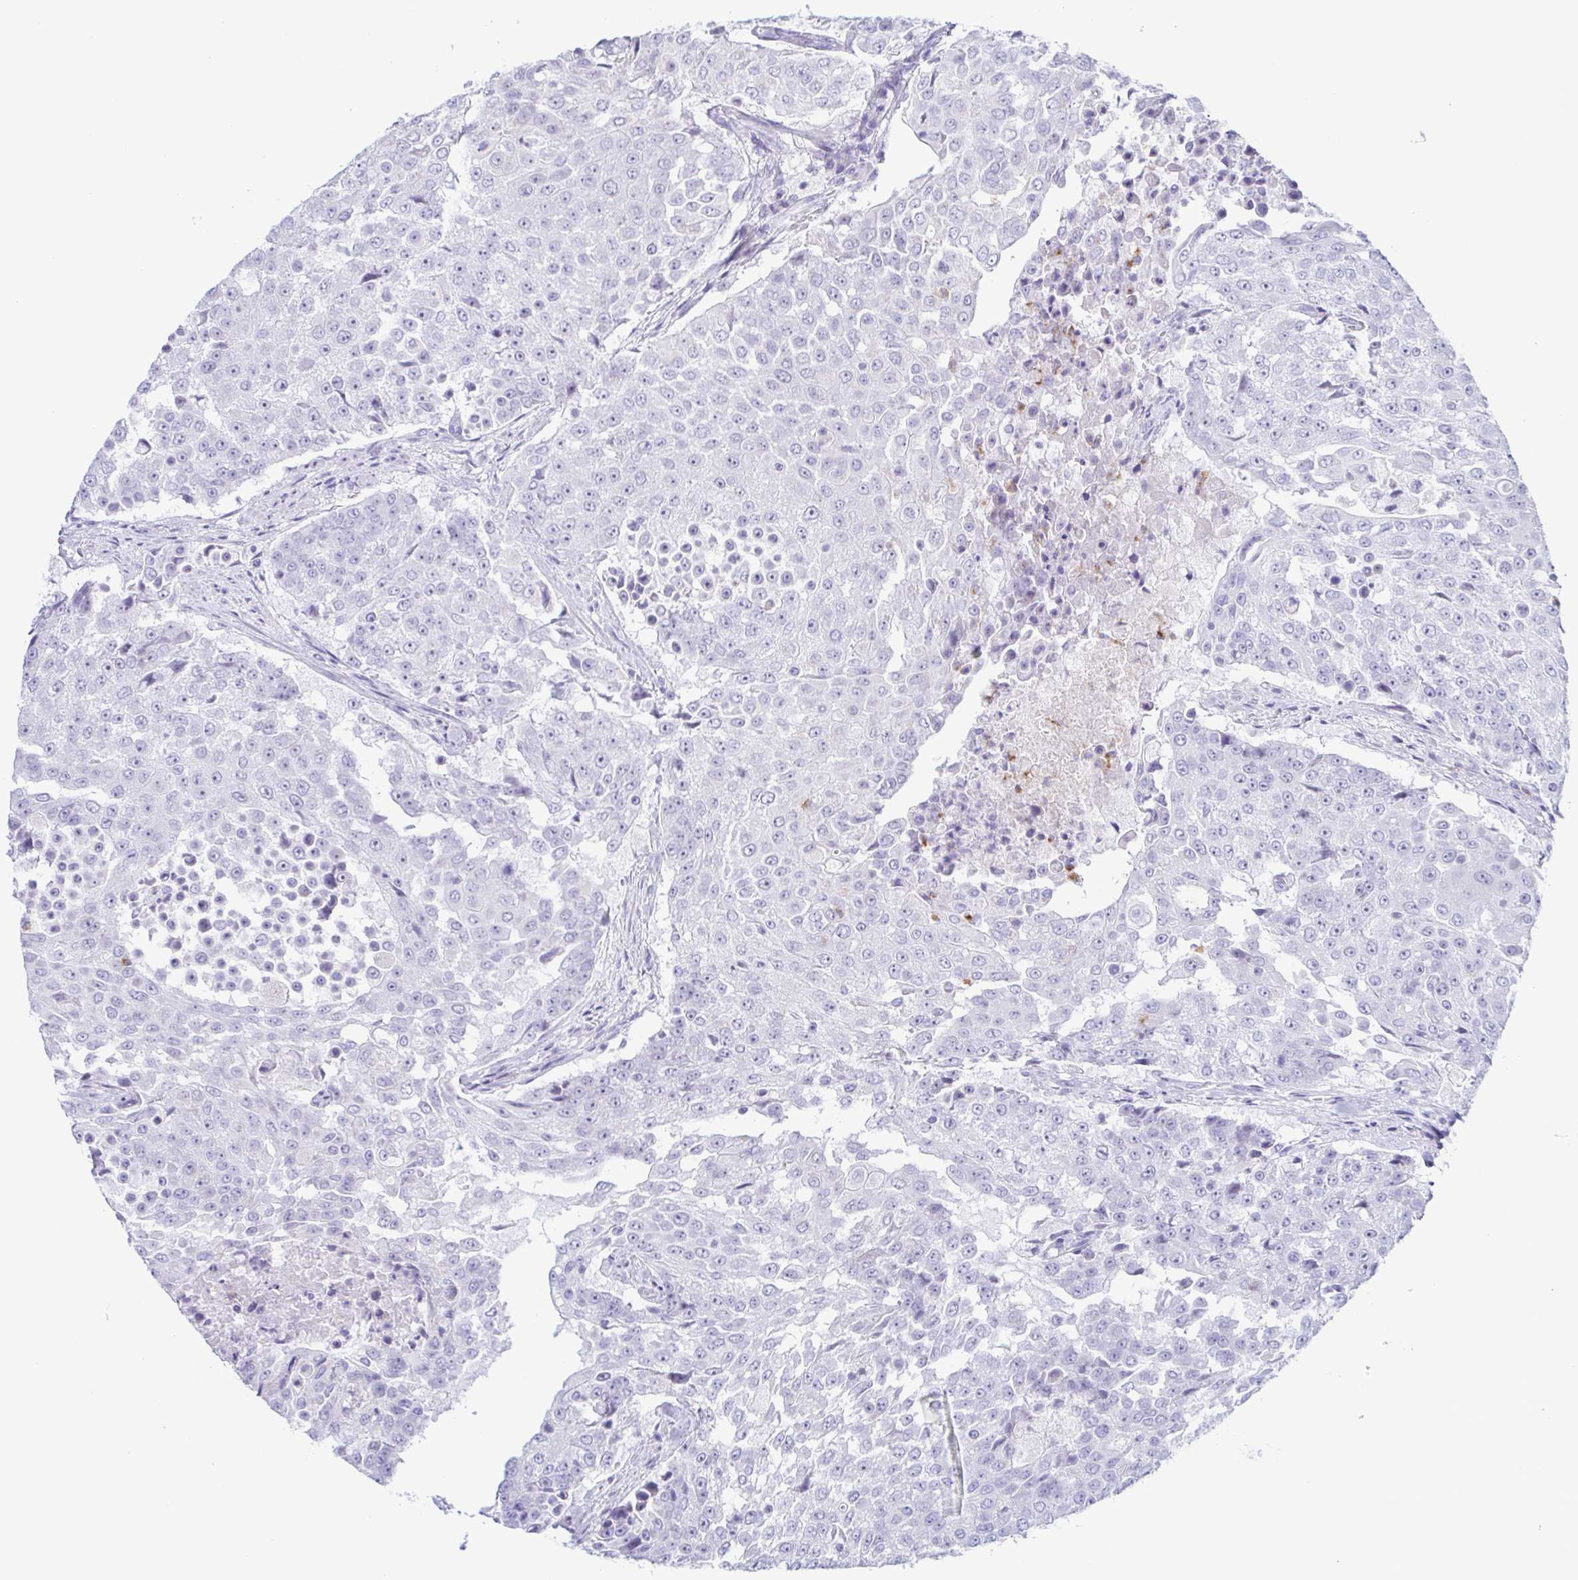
{"staining": {"intensity": "negative", "quantity": "none", "location": "none"}, "tissue": "urothelial cancer", "cell_type": "Tumor cells", "image_type": "cancer", "snomed": [{"axis": "morphology", "description": "Urothelial carcinoma, High grade"}, {"axis": "topography", "description": "Urinary bladder"}], "caption": "Immunohistochemical staining of human high-grade urothelial carcinoma exhibits no significant staining in tumor cells.", "gene": "AZU1", "patient": {"sex": "female", "age": 63}}